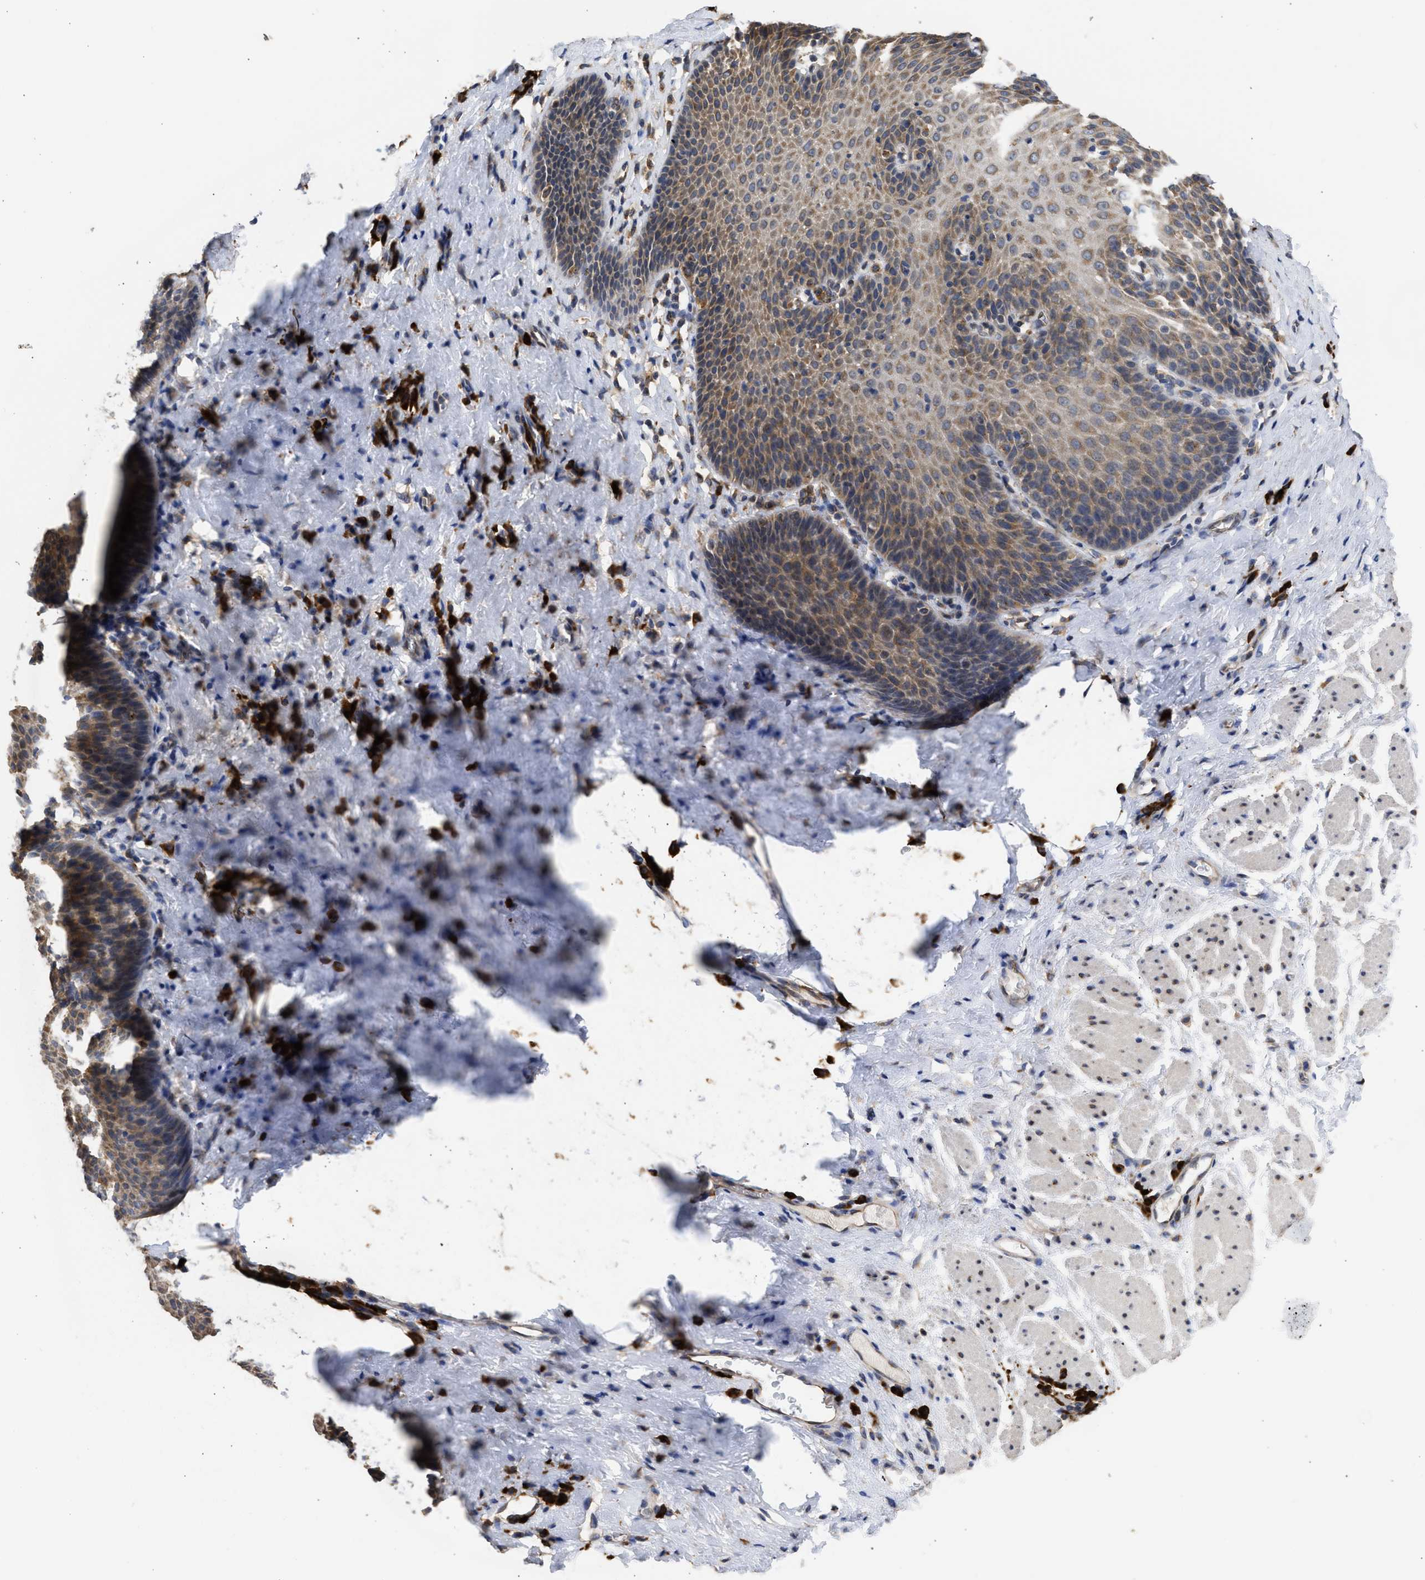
{"staining": {"intensity": "moderate", "quantity": ">75%", "location": "cytoplasmic/membranous"}, "tissue": "esophagus", "cell_type": "Squamous epithelial cells", "image_type": "normal", "snomed": [{"axis": "morphology", "description": "Normal tissue, NOS"}, {"axis": "topography", "description": "Esophagus"}], "caption": "The histopathology image exhibits a brown stain indicating the presence of a protein in the cytoplasmic/membranous of squamous epithelial cells in esophagus. The staining is performed using DAB (3,3'-diaminobenzidine) brown chromogen to label protein expression. The nuclei are counter-stained blue using hematoxylin.", "gene": "DNAJC1", "patient": {"sex": "female", "age": 61}}